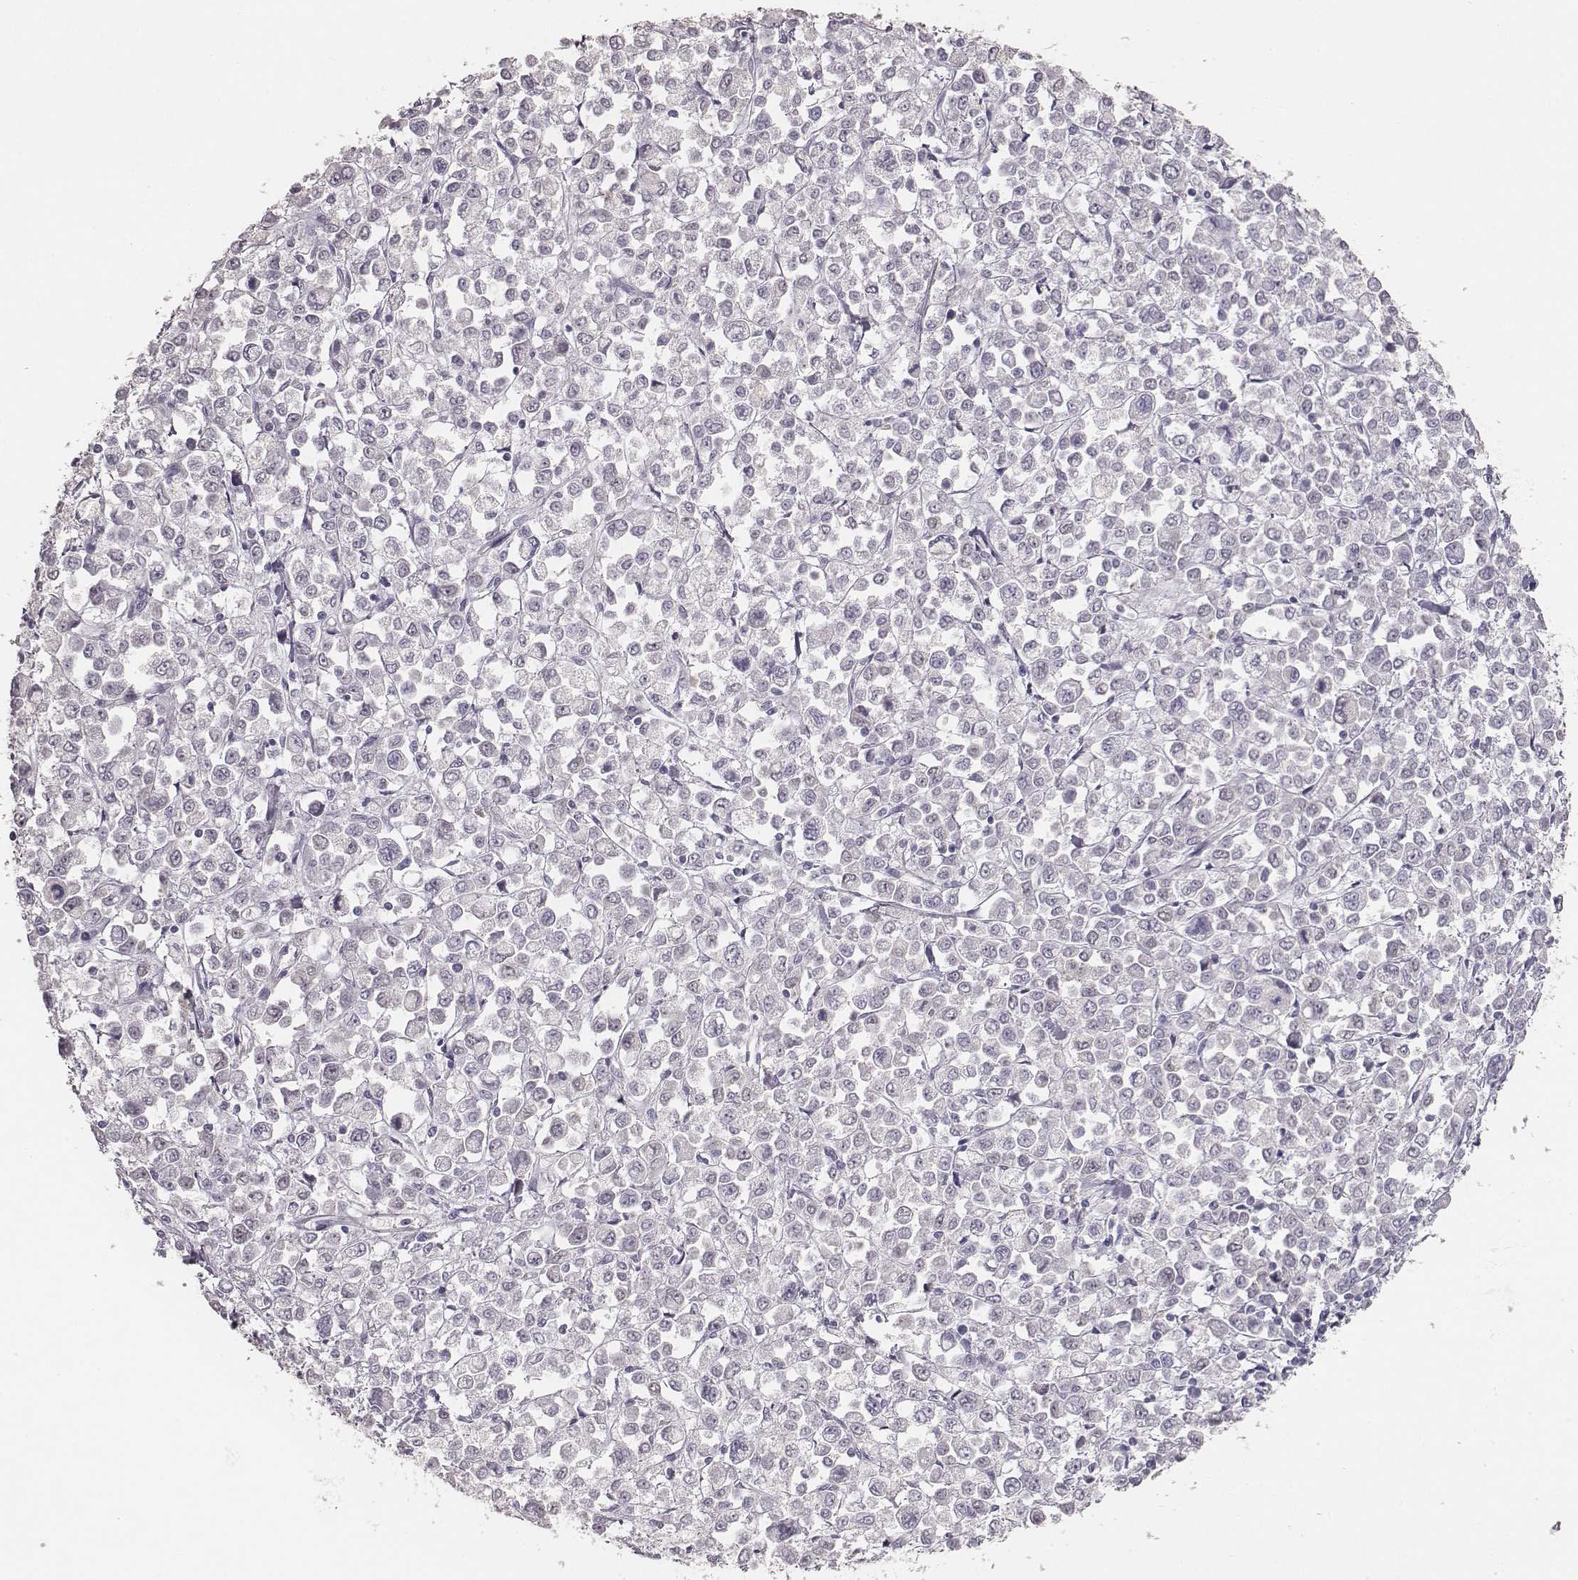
{"staining": {"intensity": "negative", "quantity": "none", "location": "none"}, "tissue": "stomach cancer", "cell_type": "Tumor cells", "image_type": "cancer", "snomed": [{"axis": "morphology", "description": "Adenocarcinoma, NOS"}, {"axis": "topography", "description": "Stomach, upper"}], "caption": "Human stomach cancer (adenocarcinoma) stained for a protein using immunohistochemistry (IHC) exhibits no staining in tumor cells.", "gene": "PBK", "patient": {"sex": "male", "age": 70}}